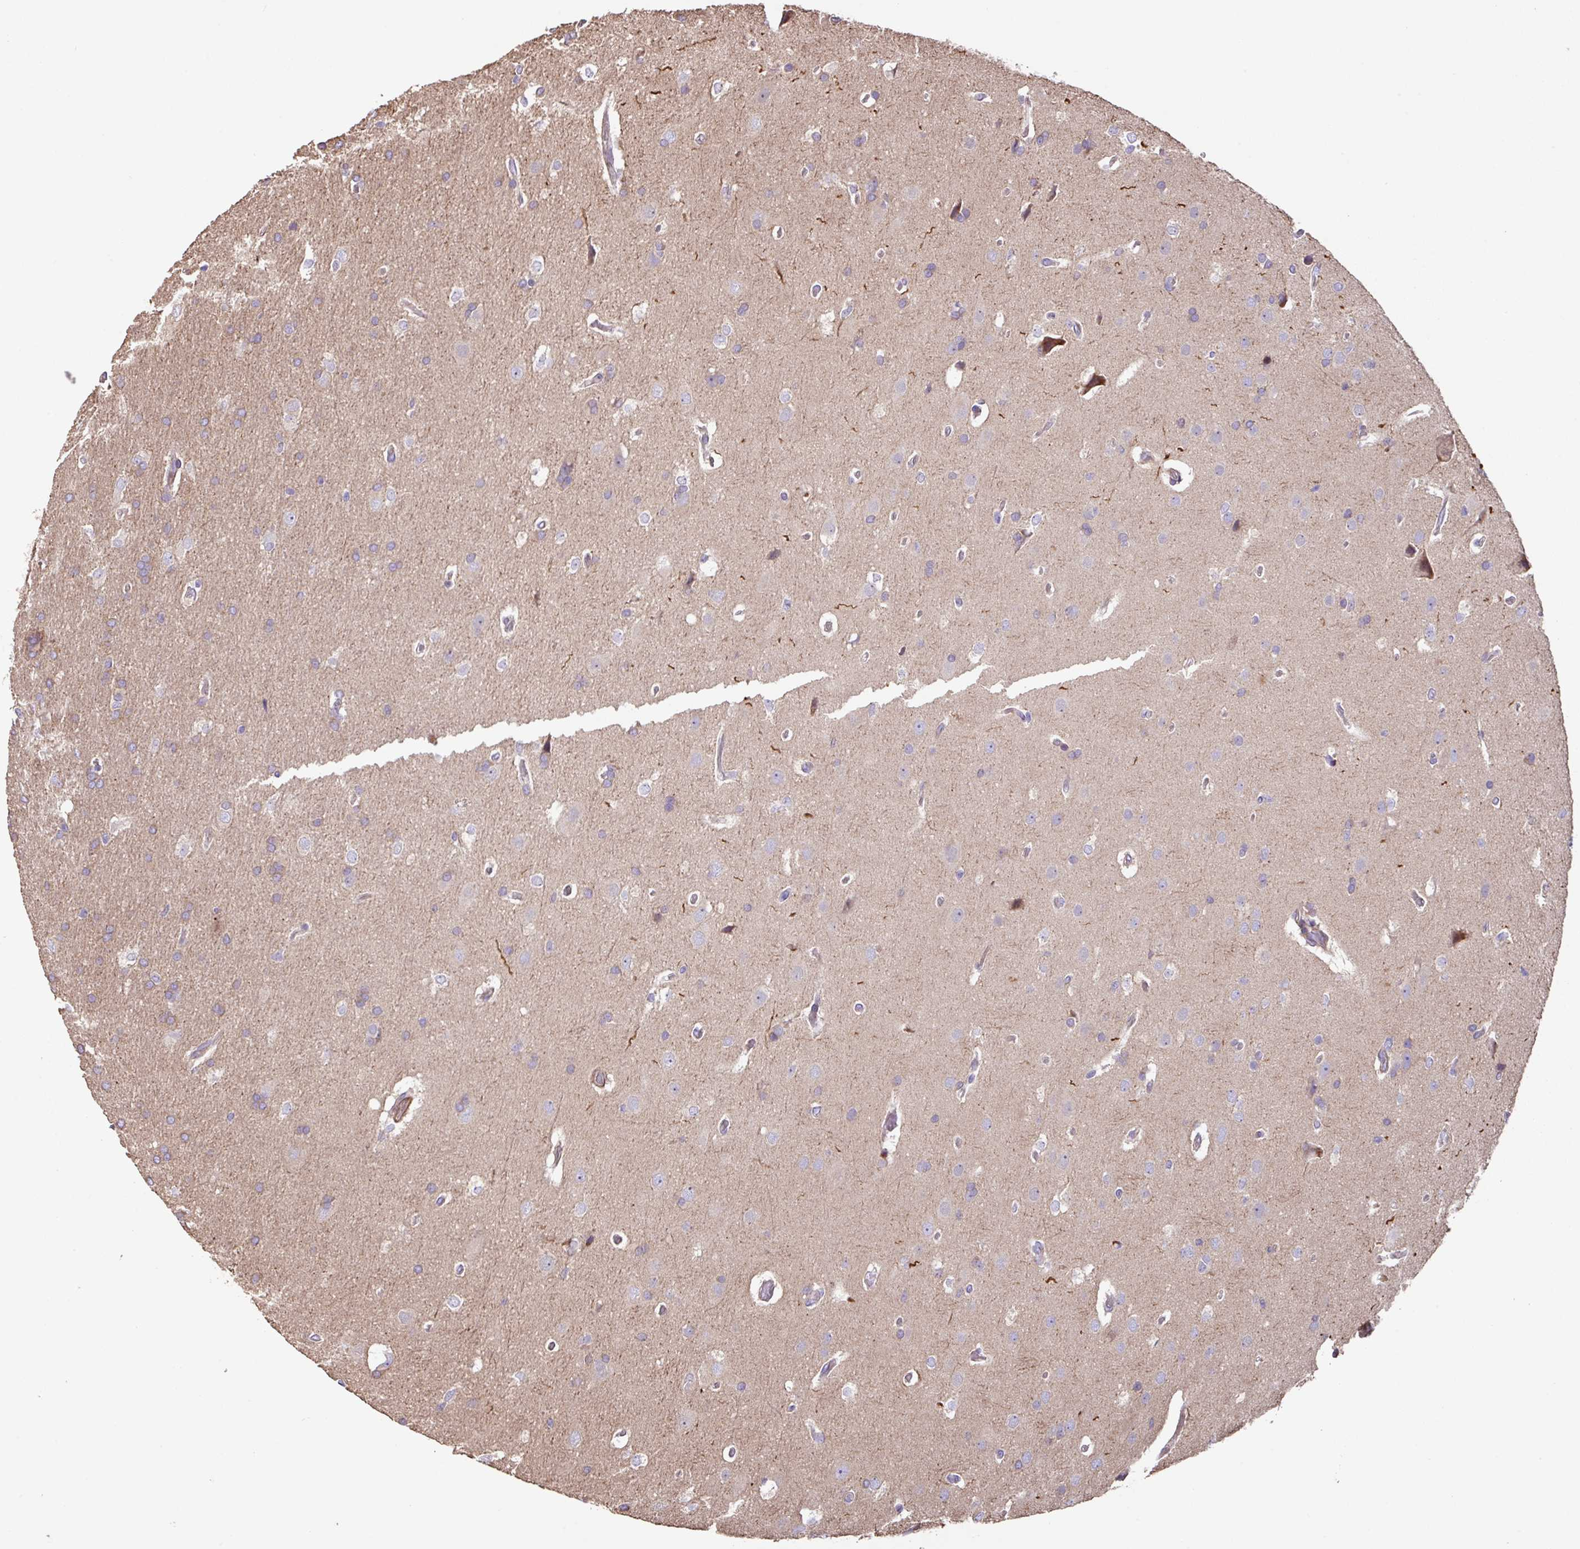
{"staining": {"intensity": "weak", "quantity": "<25%", "location": "cytoplasmic/membranous"}, "tissue": "glioma", "cell_type": "Tumor cells", "image_type": "cancer", "snomed": [{"axis": "morphology", "description": "Glioma, malignant, High grade"}, {"axis": "topography", "description": "Brain"}], "caption": "Immunohistochemical staining of human high-grade glioma (malignant) reveals no significant positivity in tumor cells.", "gene": "MRRF", "patient": {"sex": "male", "age": 56}}